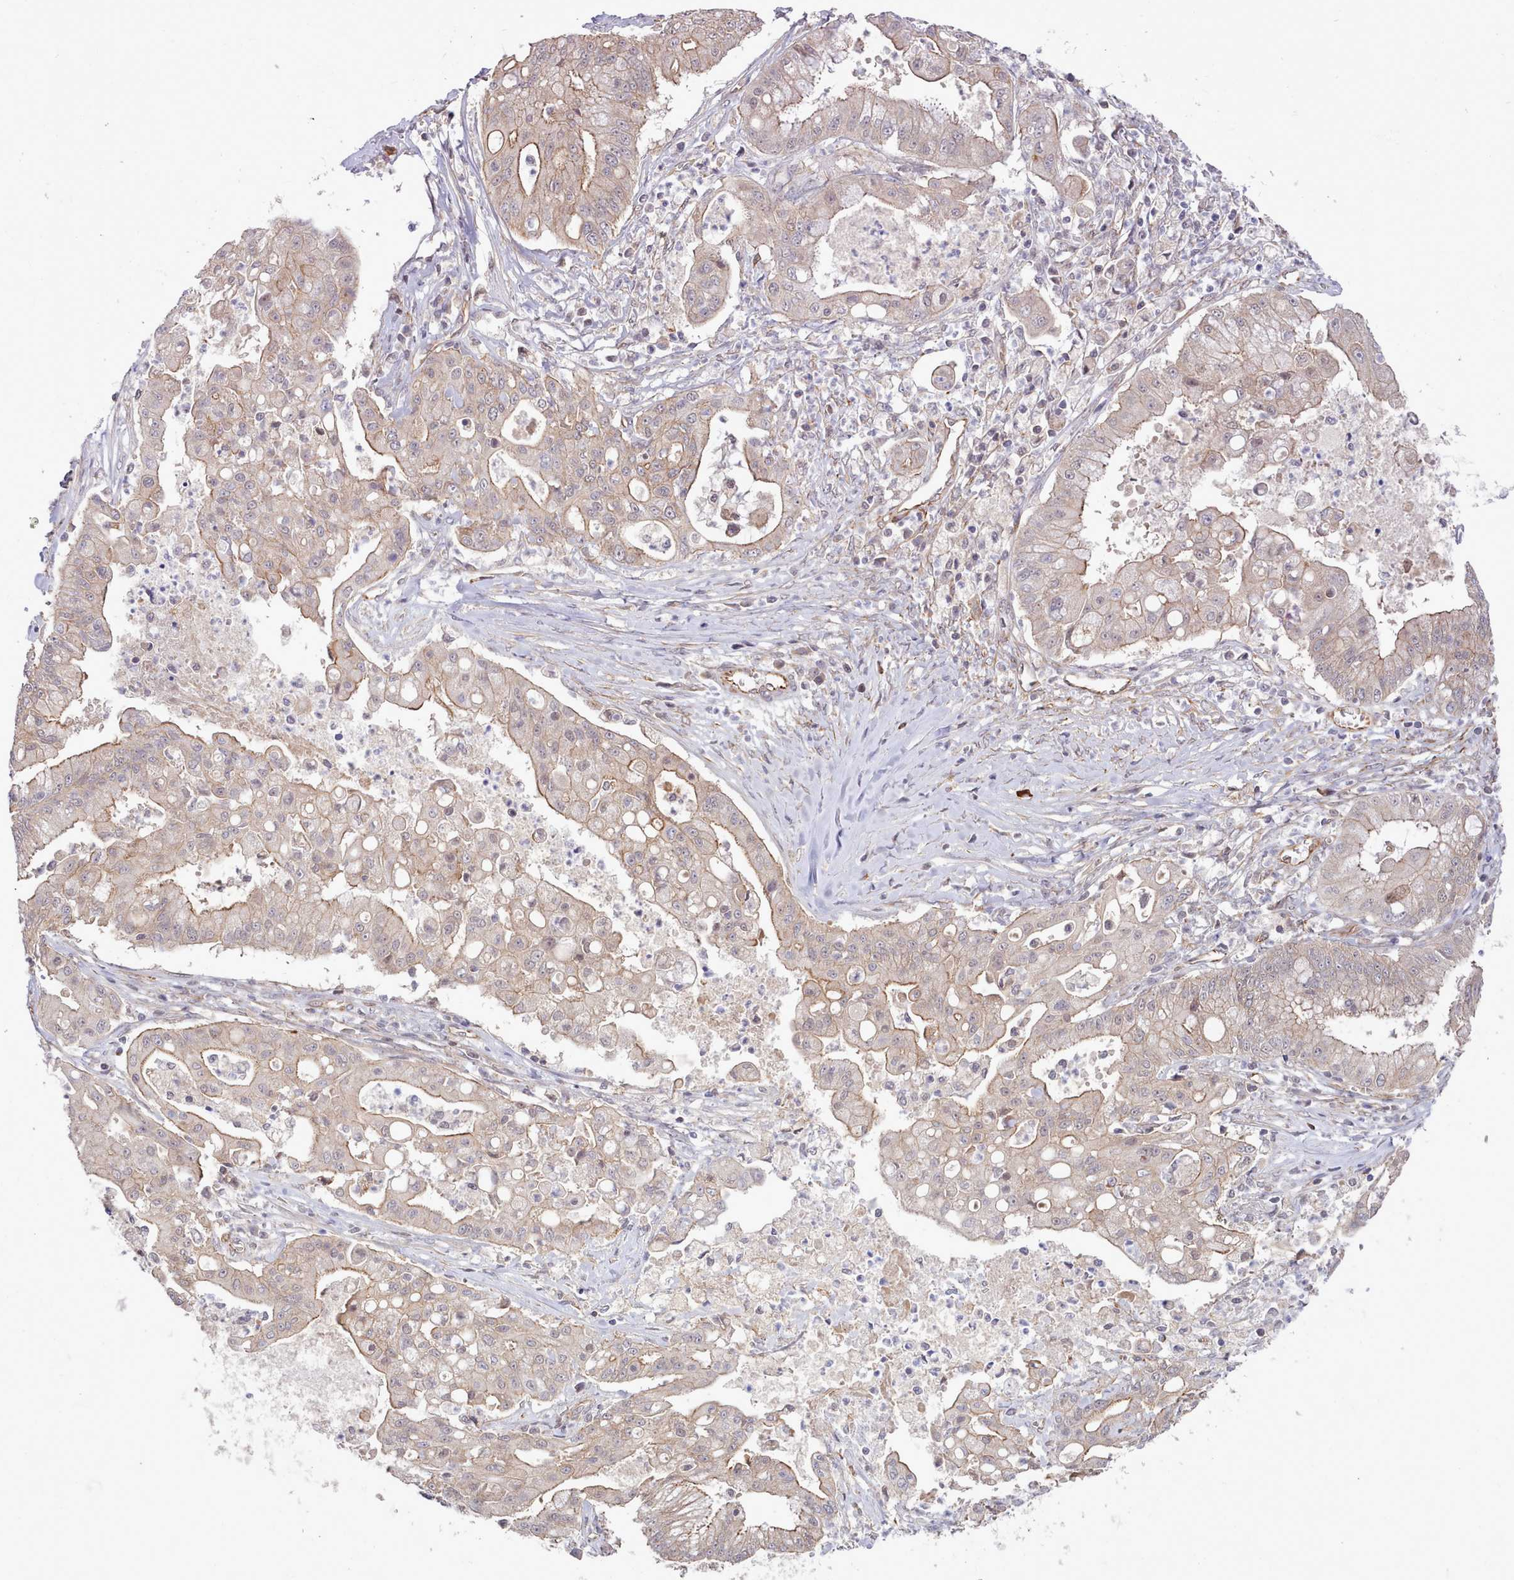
{"staining": {"intensity": "weak", "quantity": ">75%", "location": "cytoplasmic/membranous"}, "tissue": "ovarian cancer", "cell_type": "Tumor cells", "image_type": "cancer", "snomed": [{"axis": "morphology", "description": "Cystadenocarcinoma, mucinous, NOS"}, {"axis": "topography", "description": "Ovary"}], "caption": "An immunohistochemistry histopathology image of neoplastic tissue is shown. Protein staining in brown labels weak cytoplasmic/membranous positivity in mucinous cystadenocarcinoma (ovarian) within tumor cells.", "gene": "ZC3H13", "patient": {"sex": "female", "age": 70}}